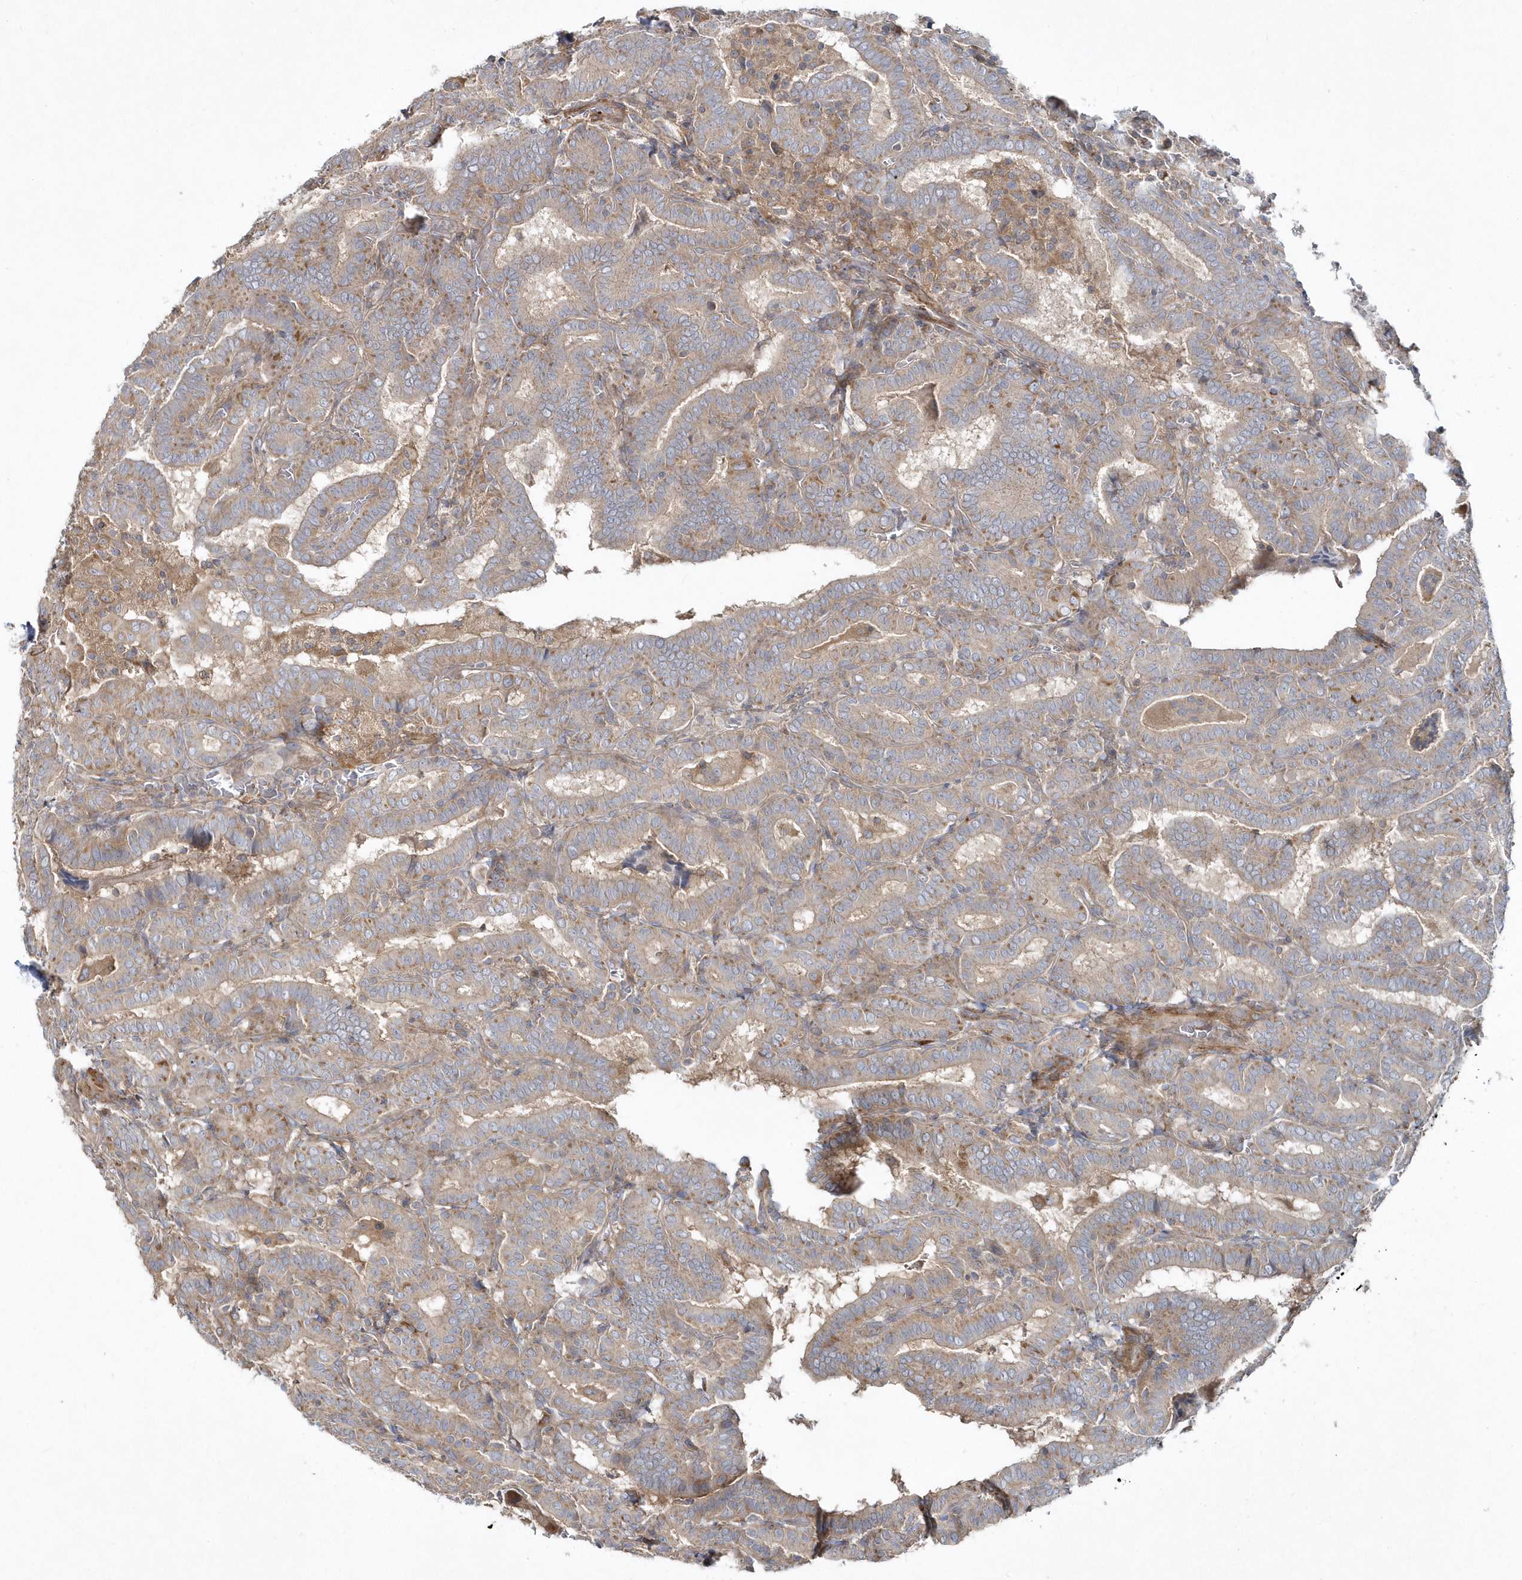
{"staining": {"intensity": "weak", "quantity": "25%-75%", "location": "cytoplasmic/membranous"}, "tissue": "thyroid cancer", "cell_type": "Tumor cells", "image_type": "cancer", "snomed": [{"axis": "morphology", "description": "Papillary adenocarcinoma, NOS"}, {"axis": "topography", "description": "Thyroid gland"}], "caption": "Protein expression analysis of human thyroid papillary adenocarcinoma reveals weak cytoplasmic/membranous expression in approximately 25%-75% of tumor cells.", "gene": "LEXM", "patient": {"sex": "female", "age": 72}}